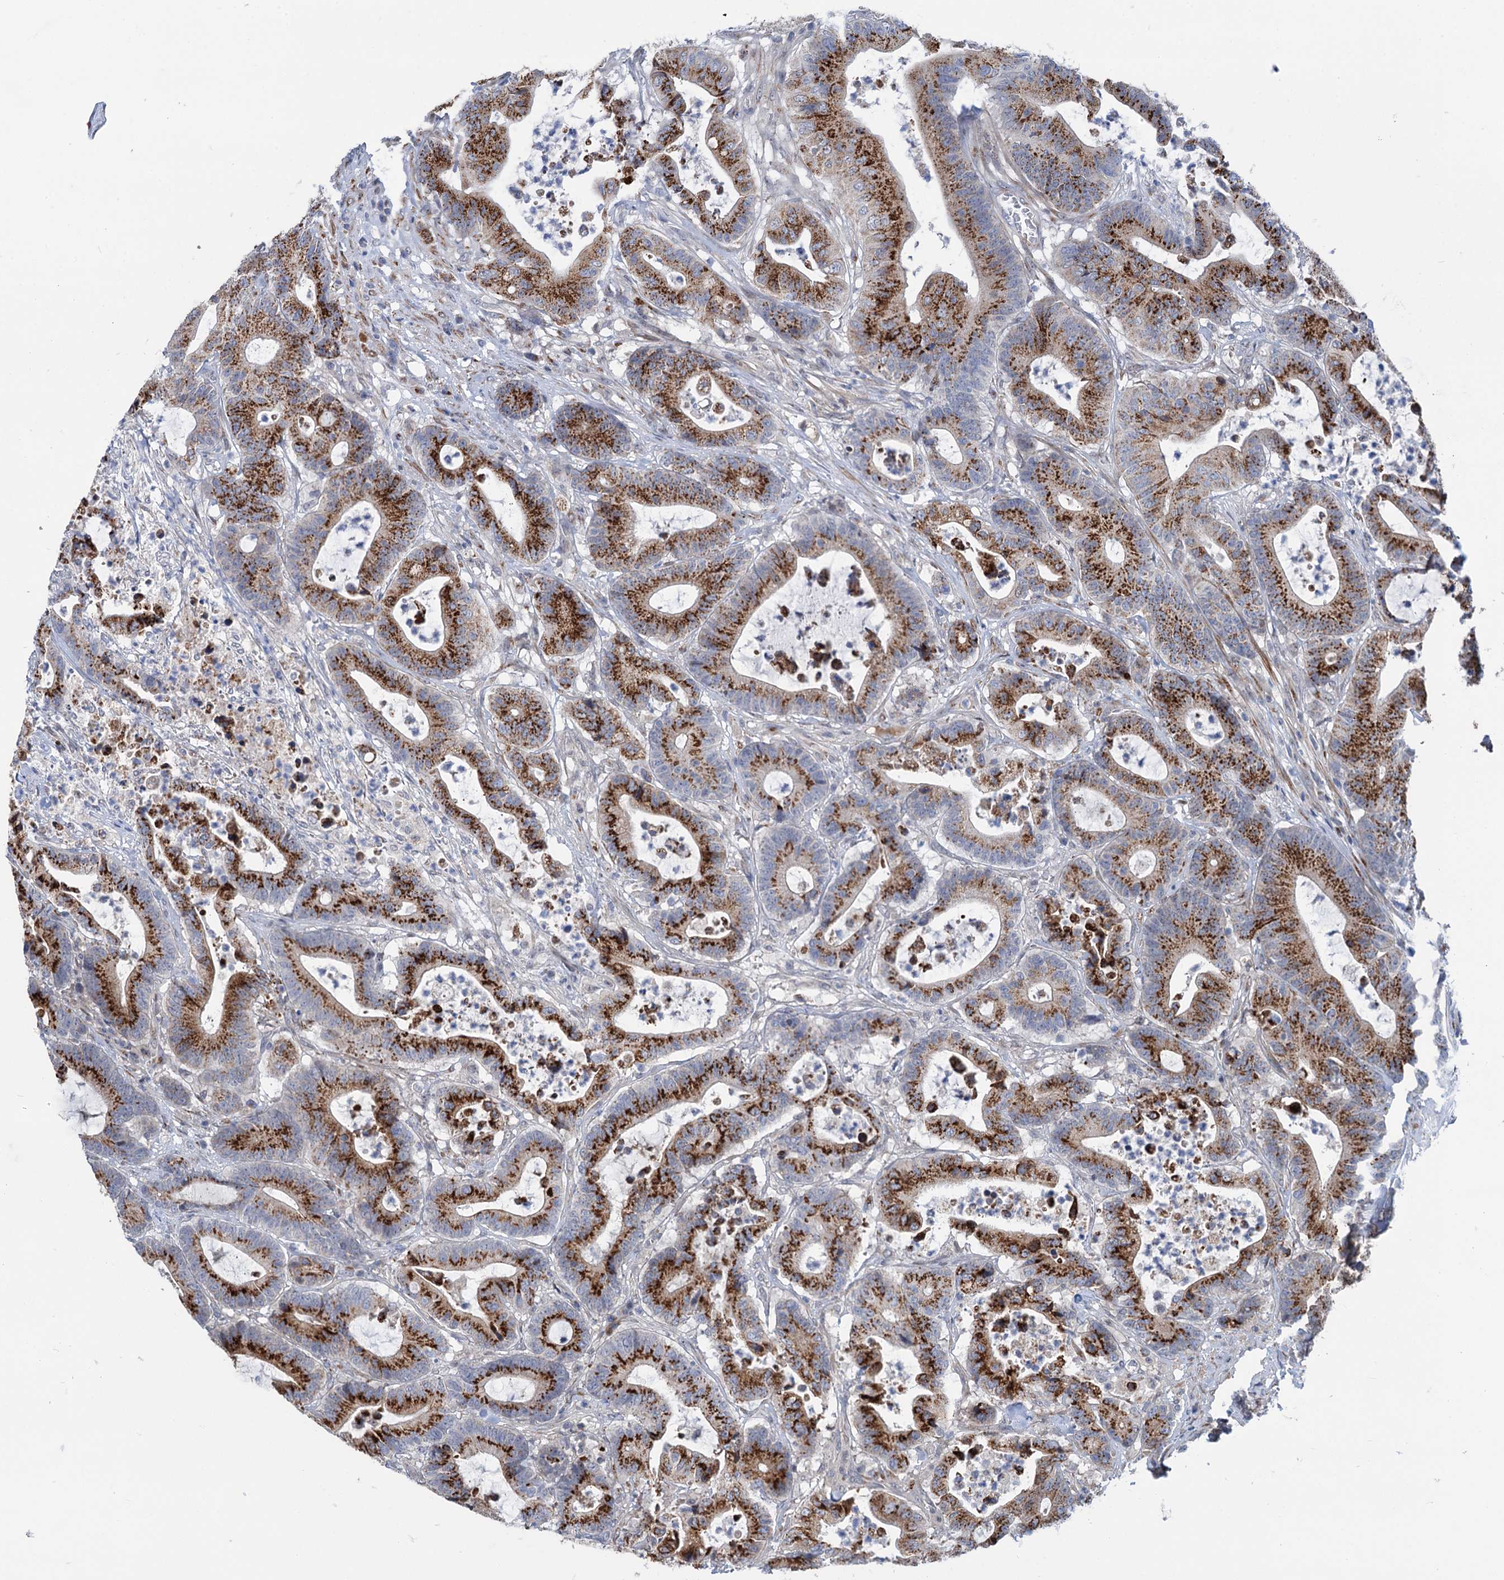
{"staining": {"intensity": "strong", "quantity": ">75%", "location": "cytoplasmic/membranous"}, "tissue": "colorectal cancer", "cell_type": "Tumor cells", "image_type": "cancer", "snomed": [{"axis": "morphology", "description": "Adenocarcinoma, NOS"}, {"axis": "topography", "description": "Colon"}], "caption": "Immunohistochemistry micrograph of neoplastic tissue: human colorectal cancer (adenocarcinoma) stained using immunohistochemistry displays high levels of strong protein expression localized specifically in the cytoplasmic/membranous of tumor cells, appearing as a cytoplasmic/membranous brown color.", "gene": "ELP4", "patient": {"sex": "female", "age": 84}}